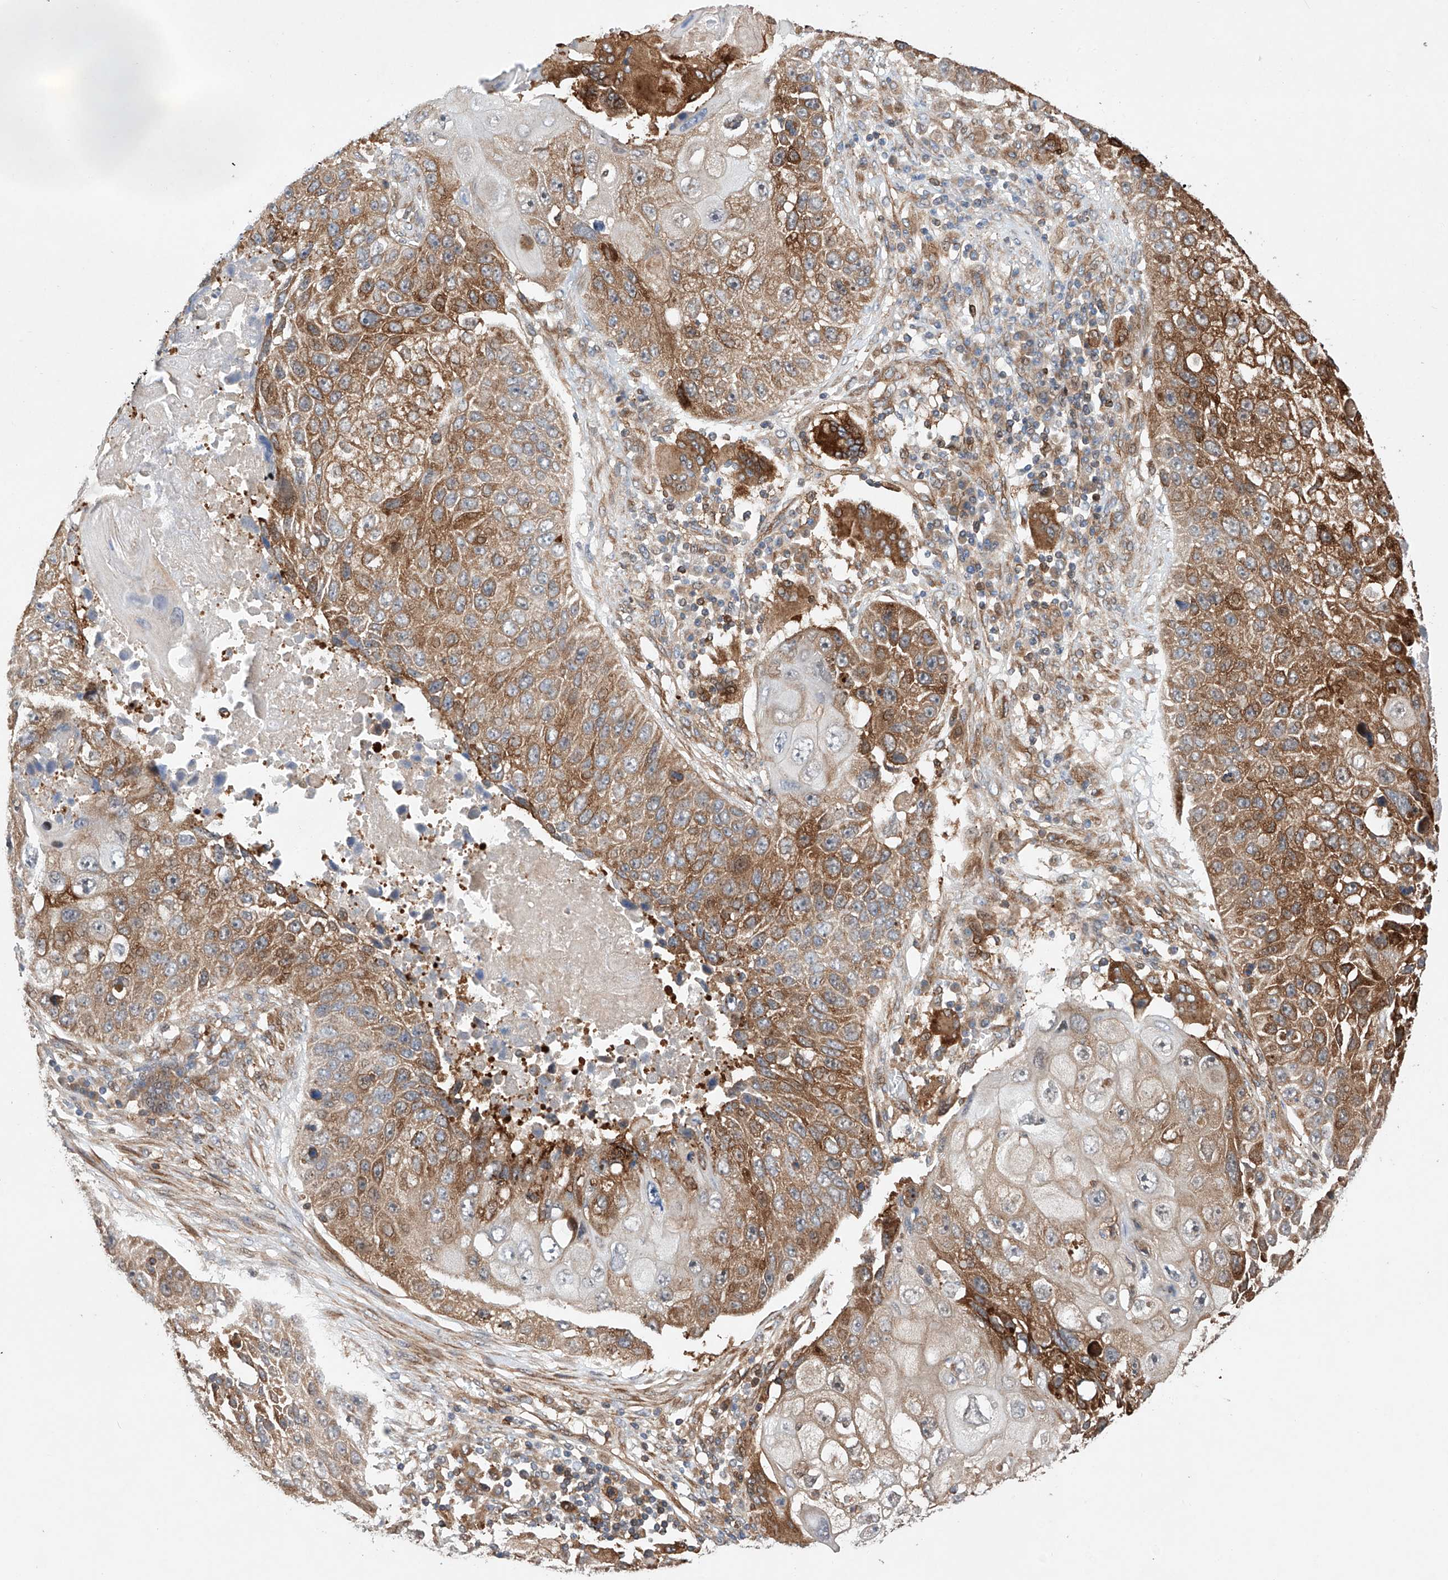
{"staining": {"intensity": "strong", "quantity": ">75%", "location": "cytoplasmic/membranous"}, "tissue": "lung cancer", "cell_type": "Tumor cells", "image_type": "cancer", "snomed": [{"axis": "morphology", "description": "Squamous cell carcinoma, NOS"}, {"axis": "topography", "description": "Lung"}], "caption": "Immunohistochemical staining of human lung cancer (squamous cell carcinoma) exhibits high levels of strong cytoplasmic/membranous expression in about >75% of tumor cells. (brown staining indicates protein expression, while blue staining denotes nuclei).", "gene": "TIMM23", "patient": {"sex": "male", "age": 61}}